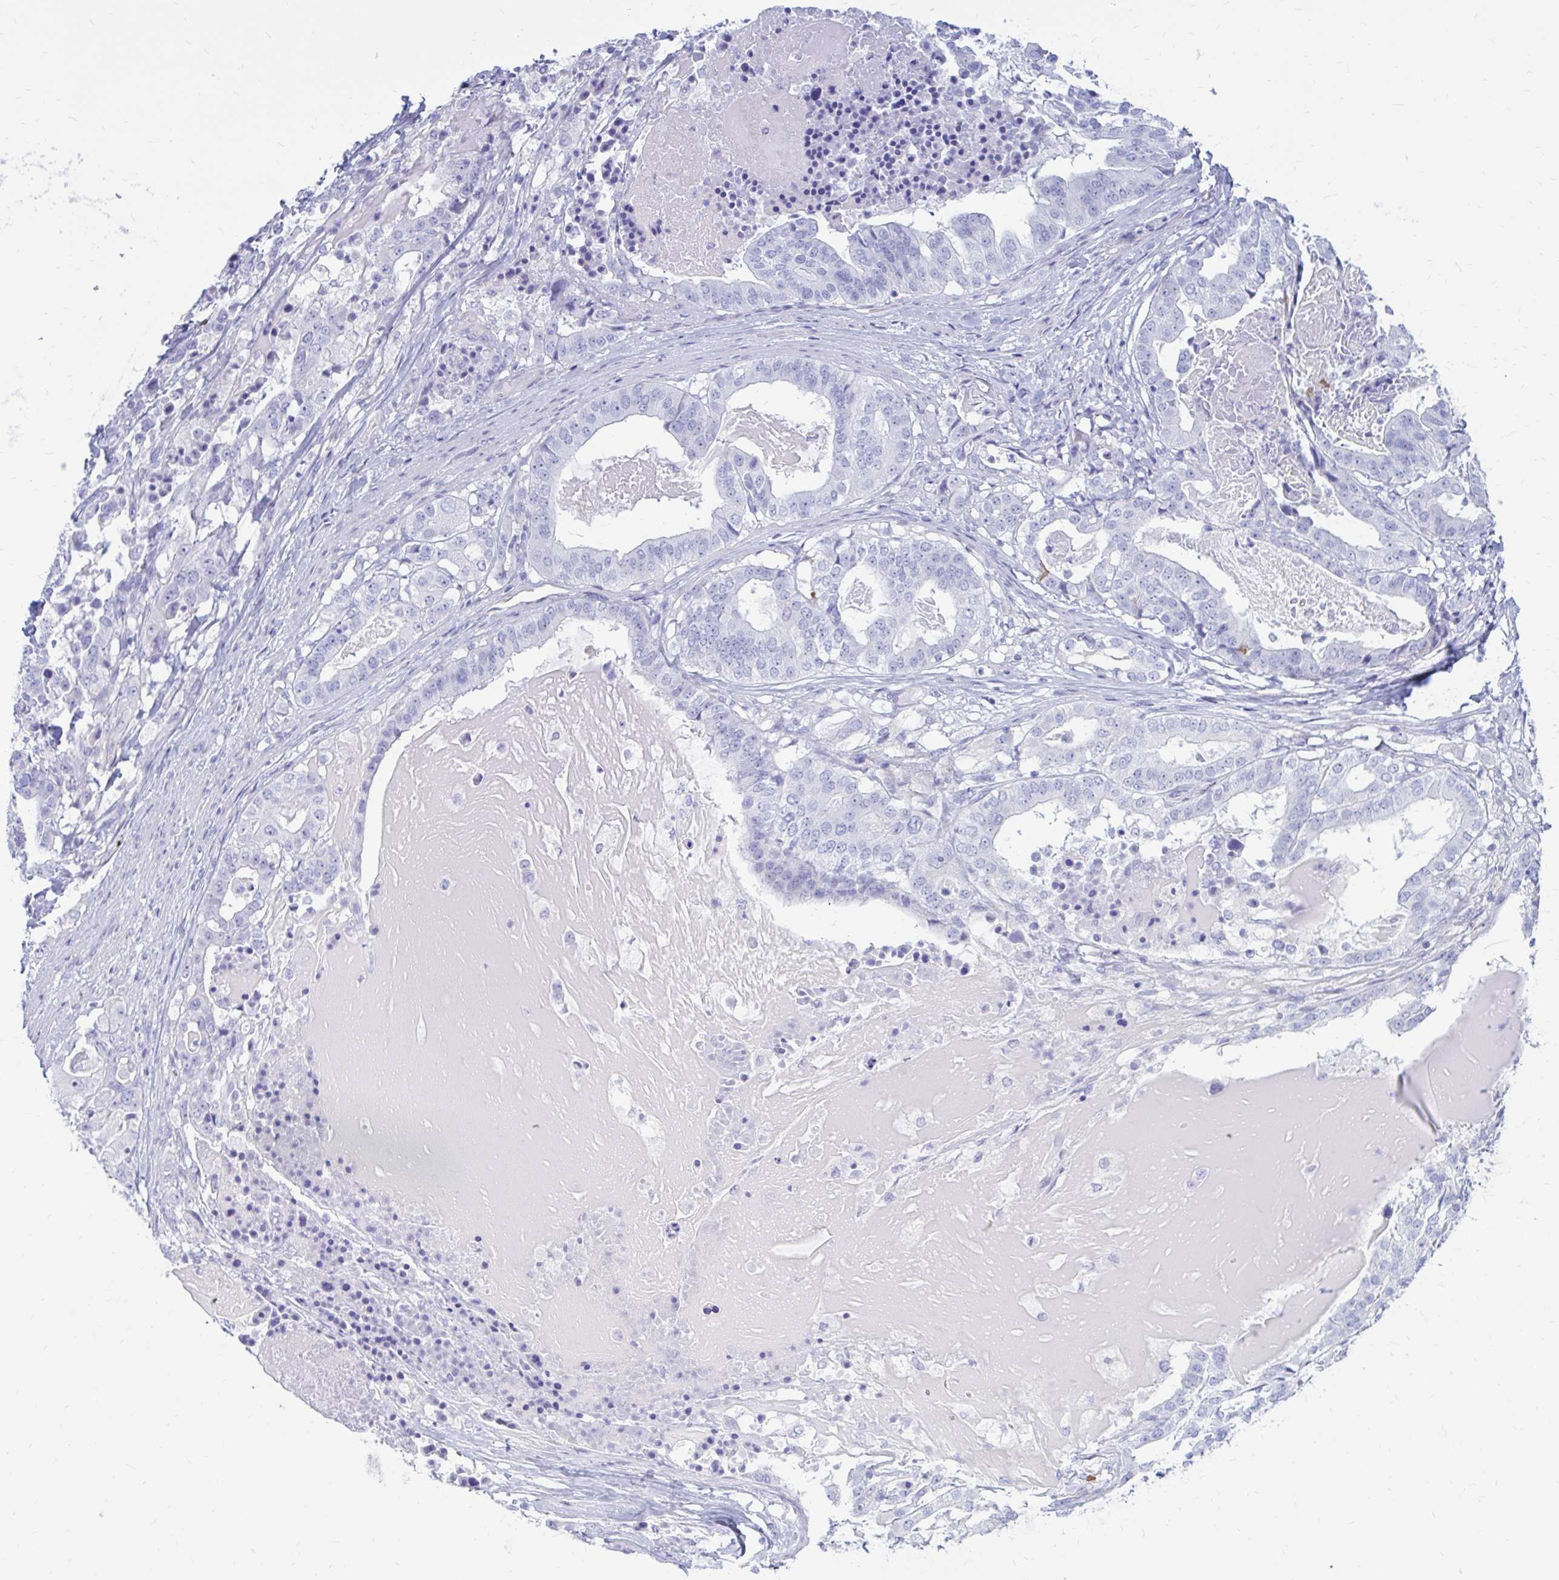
{"staining": {"intensity": "negative", "quantity": "none", "location": "none"}, "tissue": "stomach cancer", "cell_type": "Tumor cells", "image_type": "cancer", "snomed": [{"axis": "morphology", "description": "Adenocarcinoma, NOS"}, {"axis": "topography", "description": "Stomach"}], "caption": "A photomicrograph of human stomach adenocarcinoma is negative for staining in tumor cells. (Stains: DAB immunohistochemistry (IHC) with hematoxylin counter stain, Microscopy: brightfield microscopy at high magnification).", "gene": "IGSF5", "patient": {"sex": "male", "age": 48}}